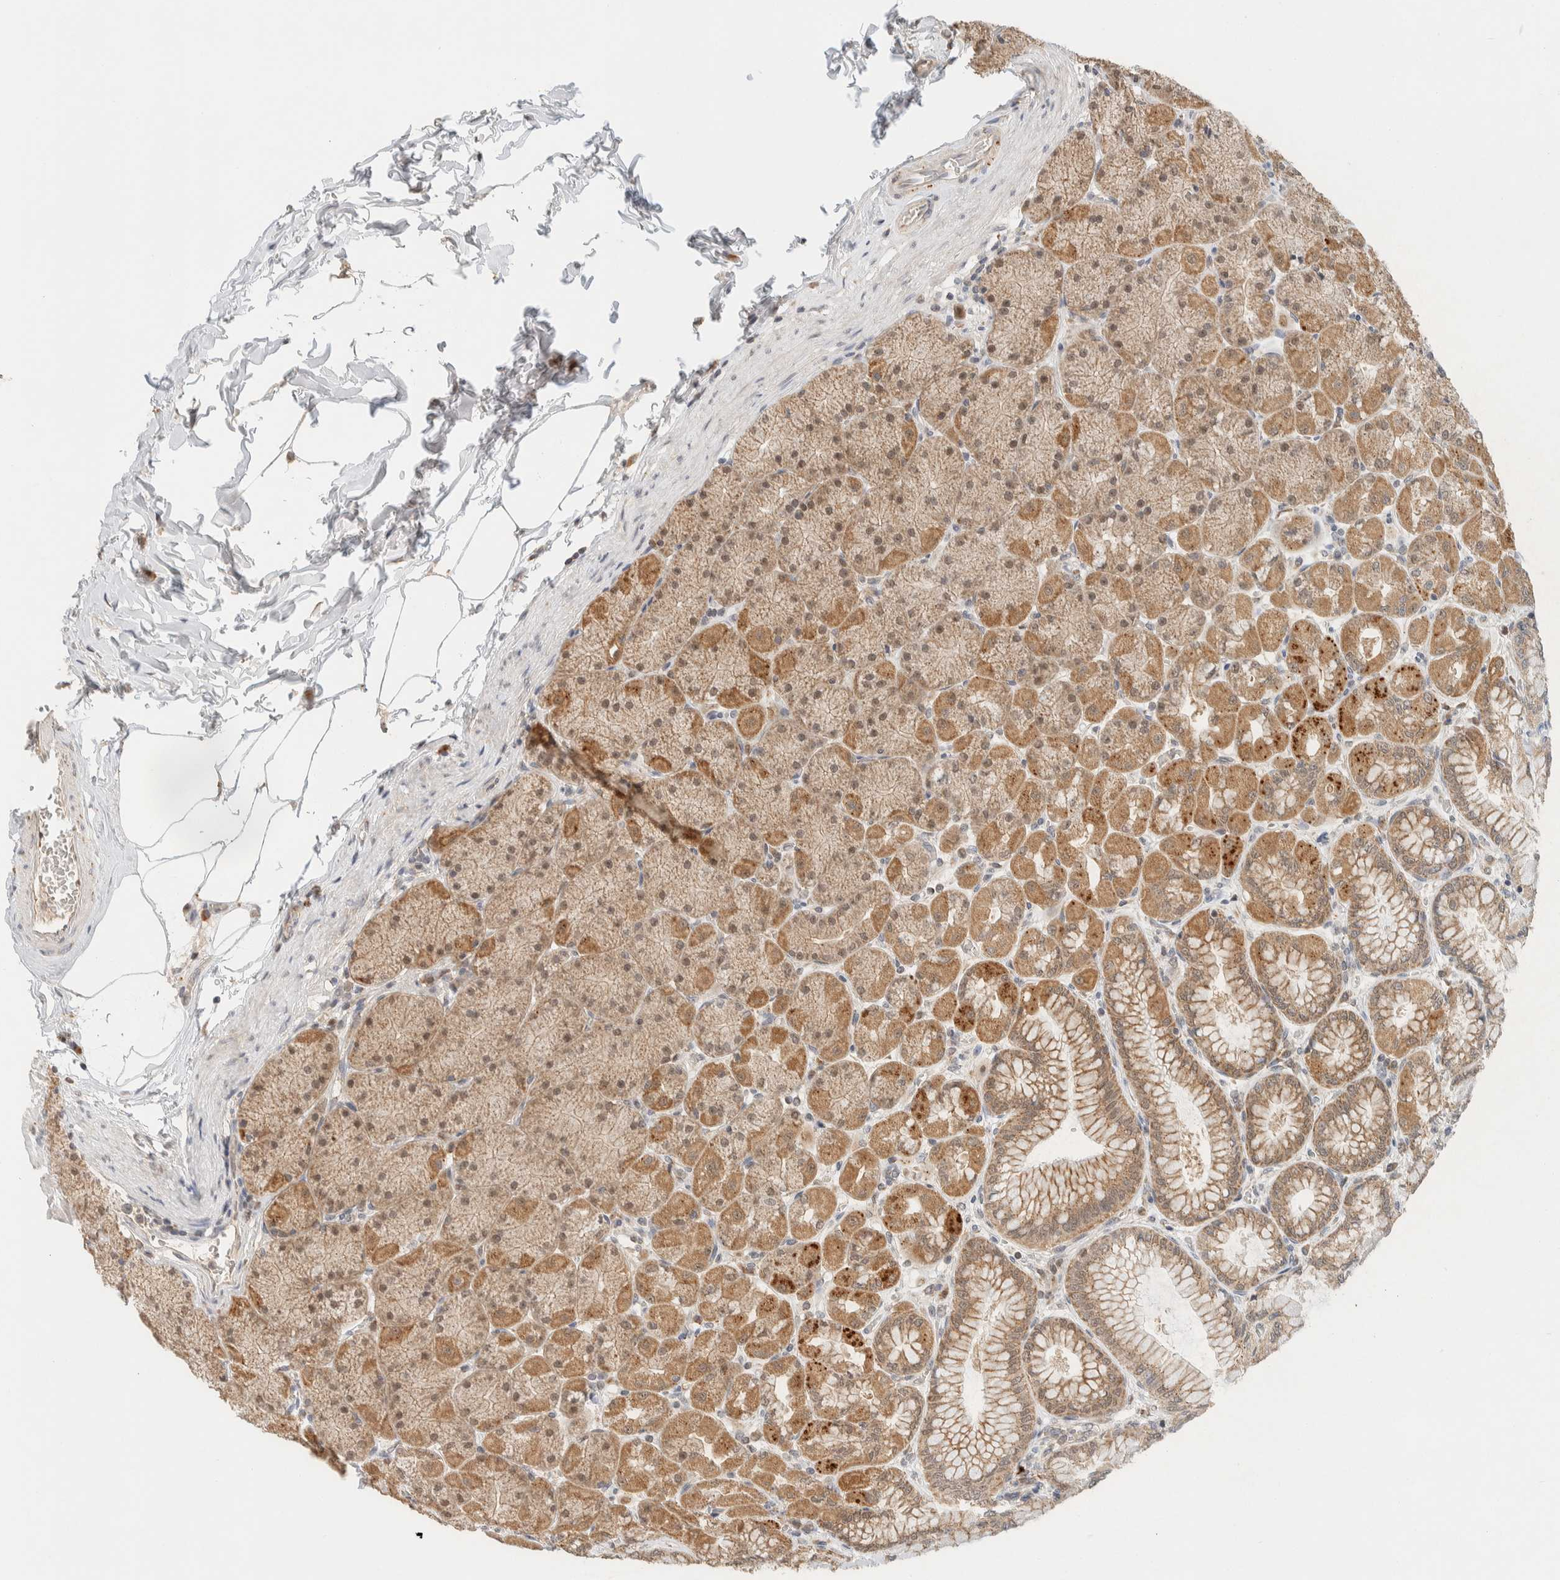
{"staining": {"intensity": "moderate", "quantity": ">75%", "location": "cytoplasmic/membranous,nuclear"}, "tissue": "stomach", "cell_type": "Glandular cells", "image_type": "normal", "snomed": [{"axis": "morphology", "description": "Normal tissue, NOS"}, {"axis": "topography", "description": "Stomach, upper"}], "caption": "An immunohistochemistry (IHC) histopathology image of benign tissue is shown. Protein staining in brown shows moderate cytoplasmic/membranous,nuclear positivity in stomach within glandular cells.", "gene": "MRPL41", "patient": {"sex": "female", "age": 56}}